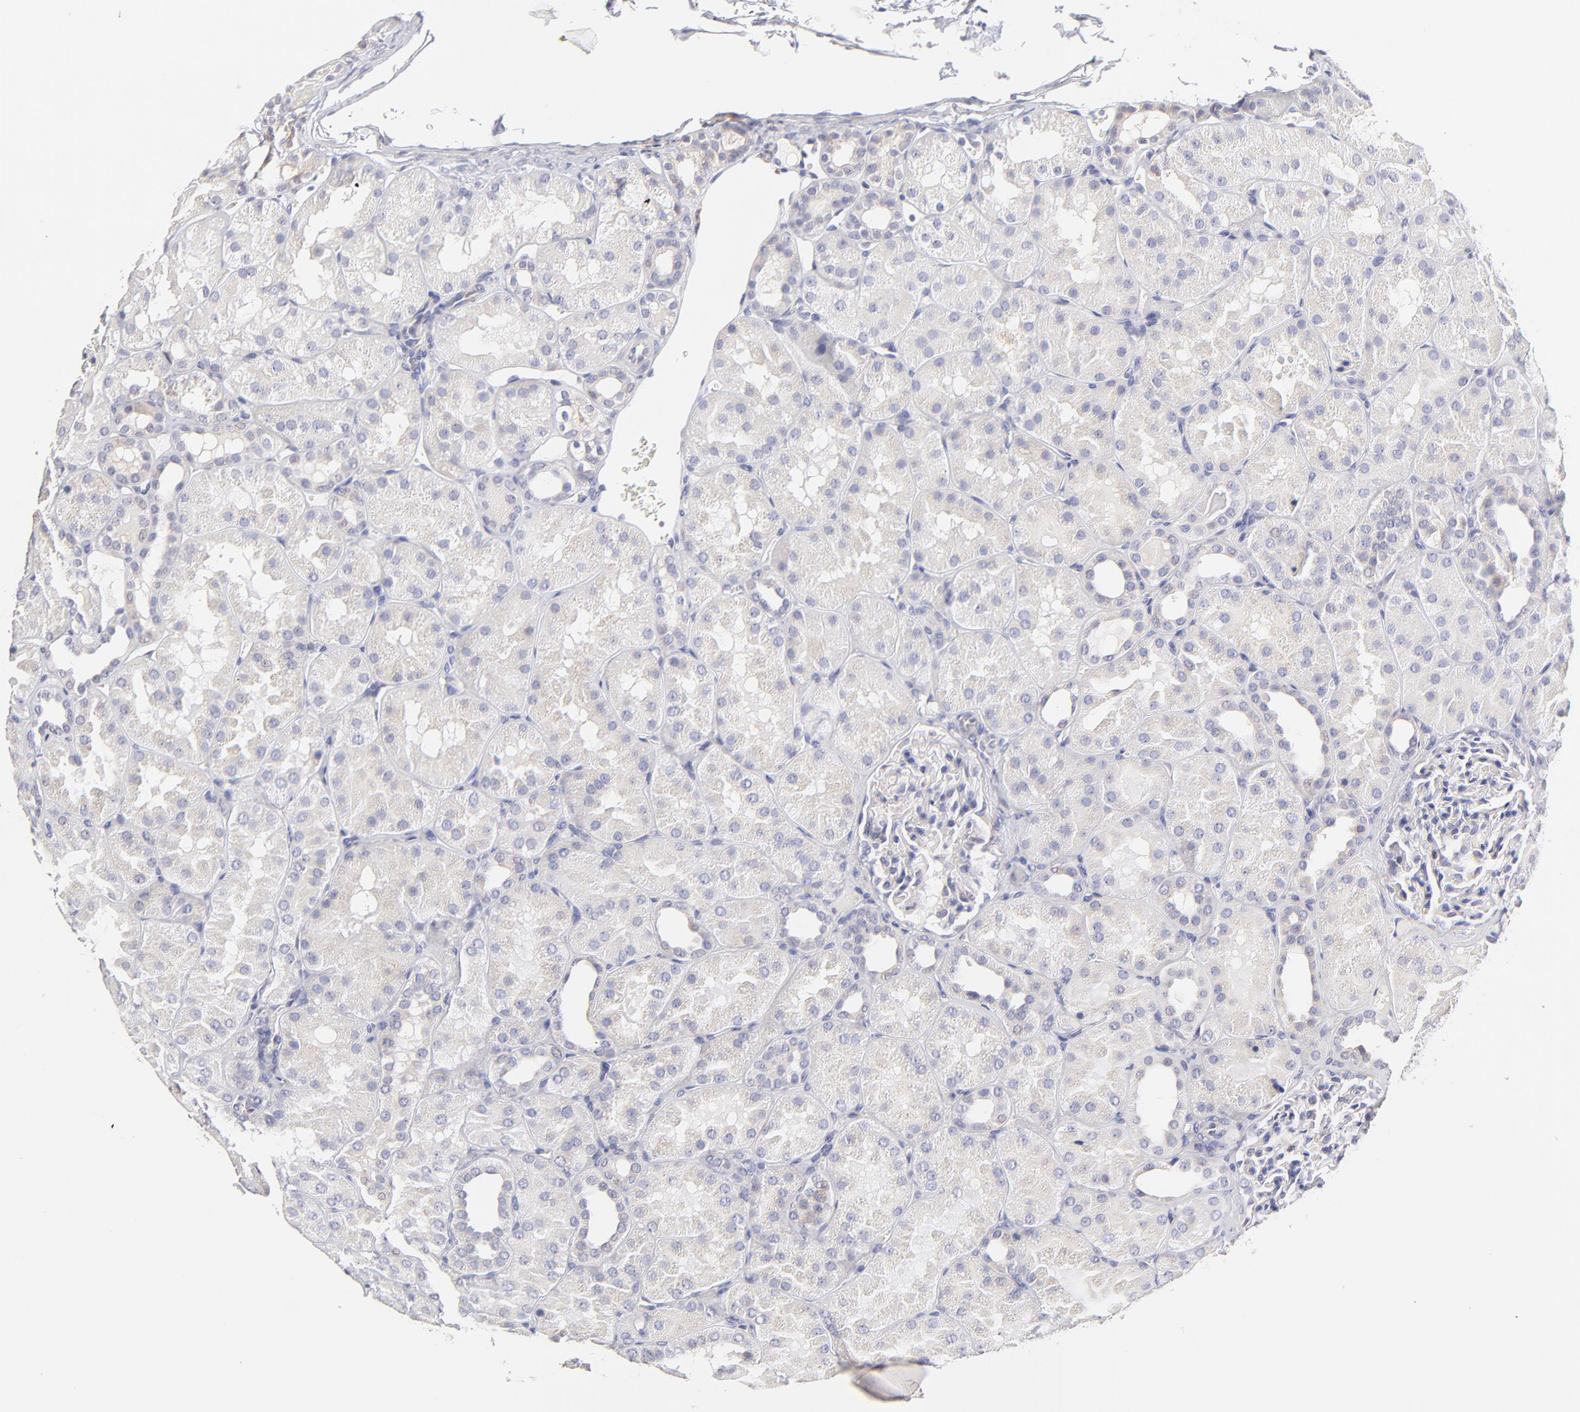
{"staining": {"intensity": "negative", "quantity": "none", "location": "none"}, "tissue": "kidney", "cell_type": "Cells in glomeruli", "image_type": "normal", "snomed": [{"axis": "morphology", "description": "Normal tissue, NOS"}, {"axis": "topography", "description": "Kidney"}], "caption": "Immunohistochemistry histopathology image of normal kidney: kidney stained with DAB (3,3'-diaminobenzidine) demonstrates no significant protein staining in cells in glomeruli.", "gene": "GCSAM", "patient": {"sex": "male", "age": 28}}